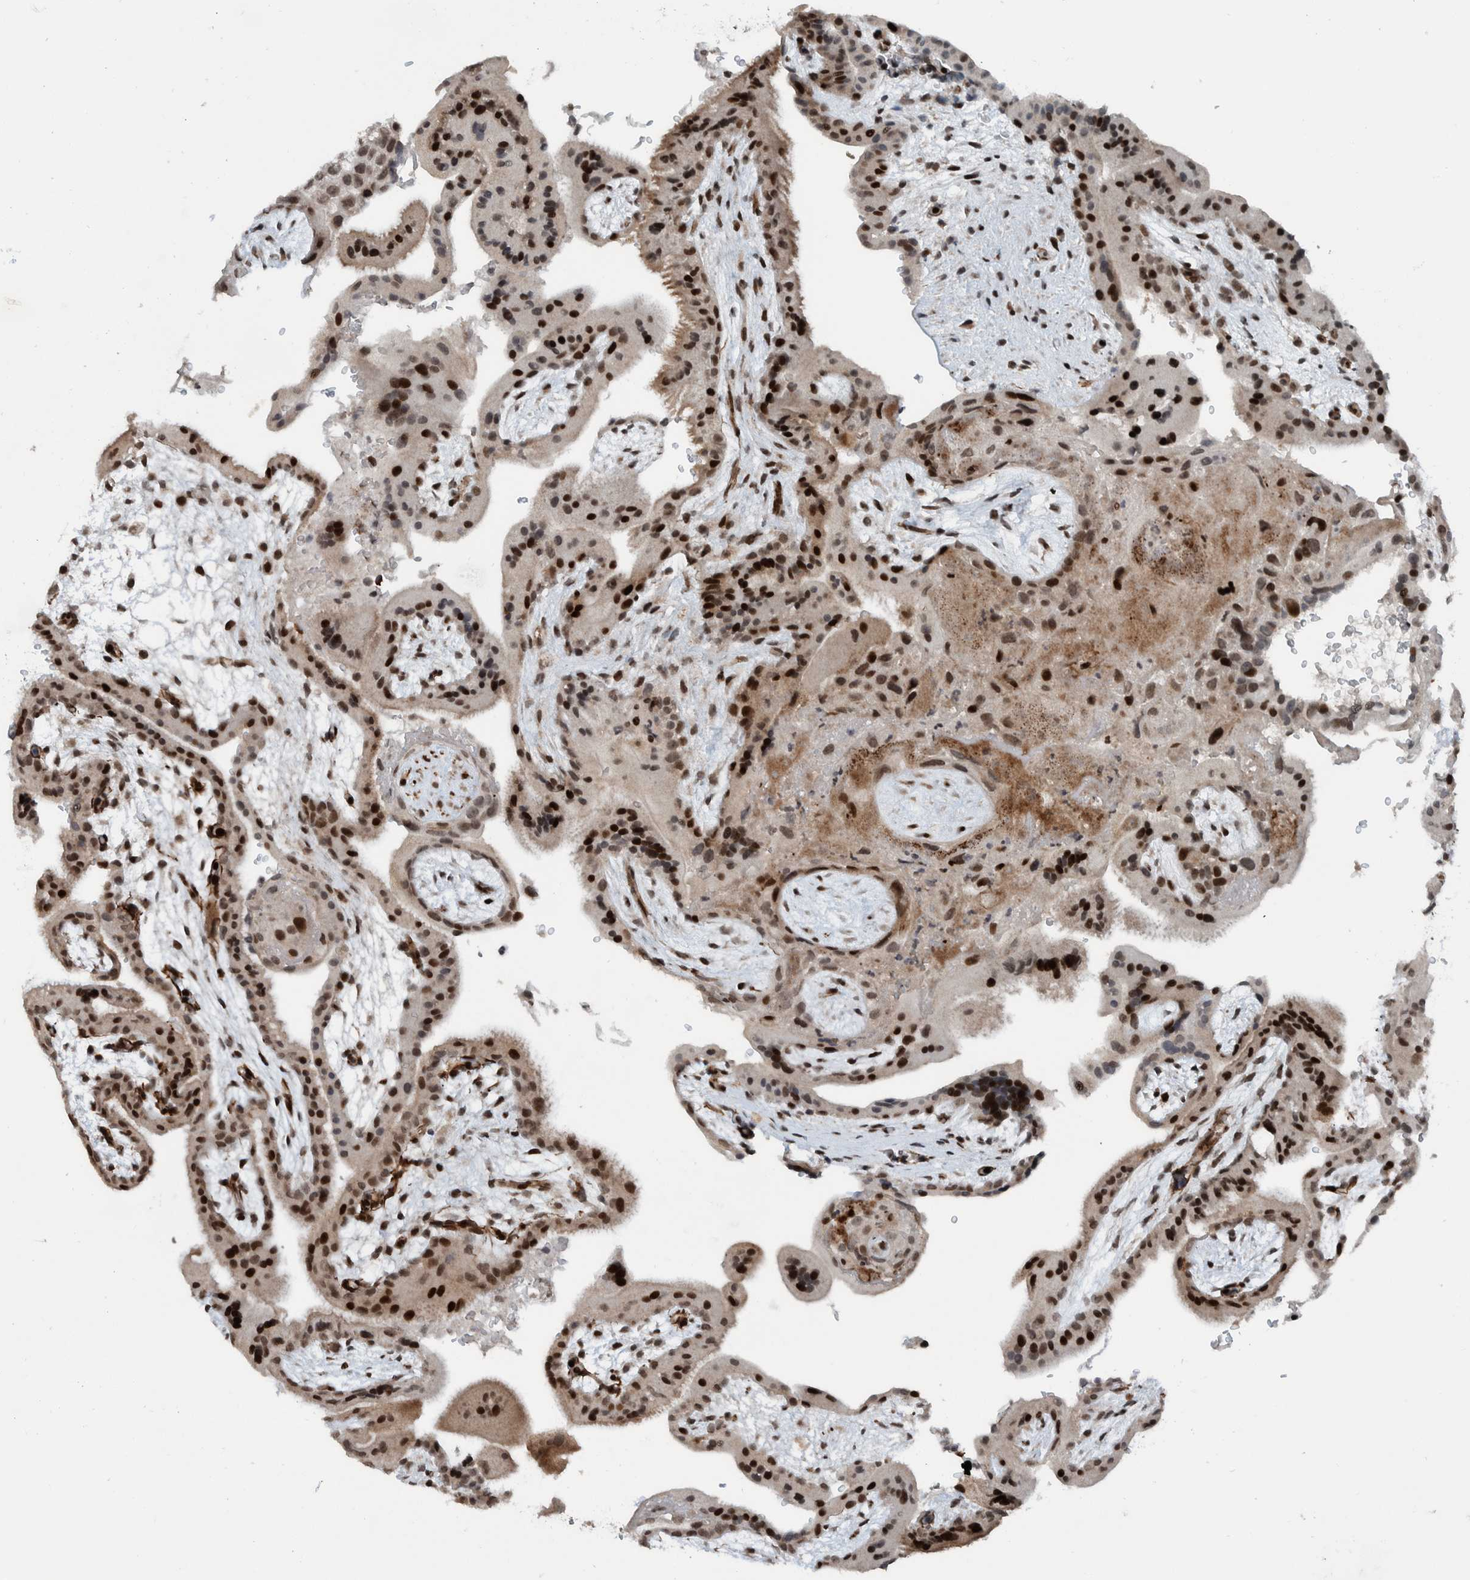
{"staining": {"intensity": "moderate", "quantity": ">75%", "location": "cytoplasmic/membranous,nuclear"}, "tissue": "placenta", "cell_type": "Decidual cells", "image_type": "normal", "snomed": [{"axis": "morphology", "description": "Normal tissue, NOS"}, {"axis": "topography", "description": "Placenta"}], "caption": "High-magnification brightfield microscopy of benign placenta stained with DAB (3,3'-diaminobenzidine) (brown) and counterstained with hematoxylin (blue). decidual cells exhibit moderate cytoplasmic/membranous,nuclear positivity is appreciated in approximately>75% of cells. (IHC, brightfield microscopy, high magnification).", "gene": "ZNF366", "patient": {"sex": "female", "age": 35}}